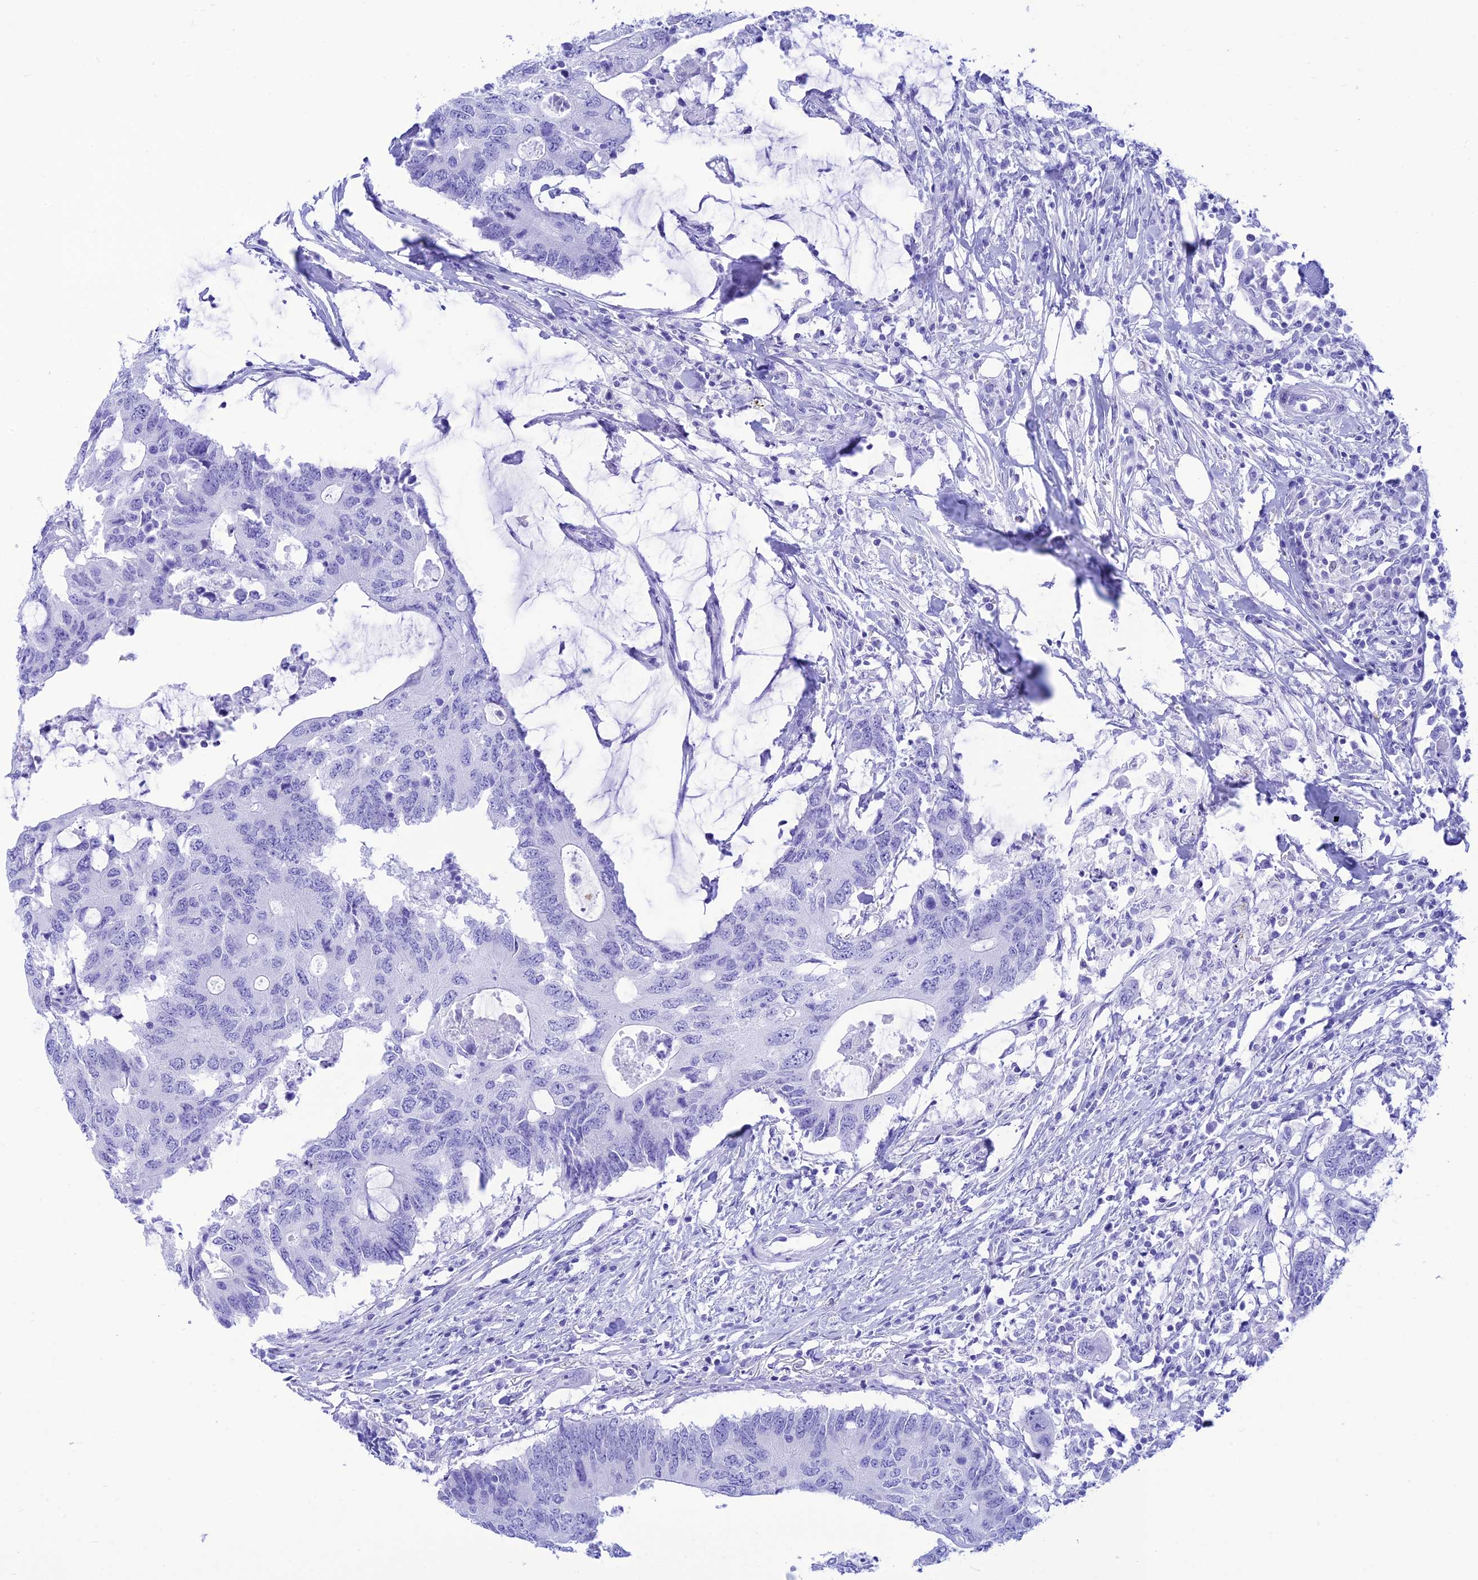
{"staining": {"intensity": "negative", "quantity": "none", "location": "none"}, "tissue": "colorectal cancer", "cell_type": "Tumor cells", "image_type": "cancer", "snomed": [{"axis": "morphology", "description": "Adenocarcinoma, NOS"}, {"axis": "topography", "description": "Colon"}], "caption": "Tumor cells are negative for brown protein staining in colorectal cancer.", "gene": "PRNP", "patient": {"sex": "male", "age": 71}}